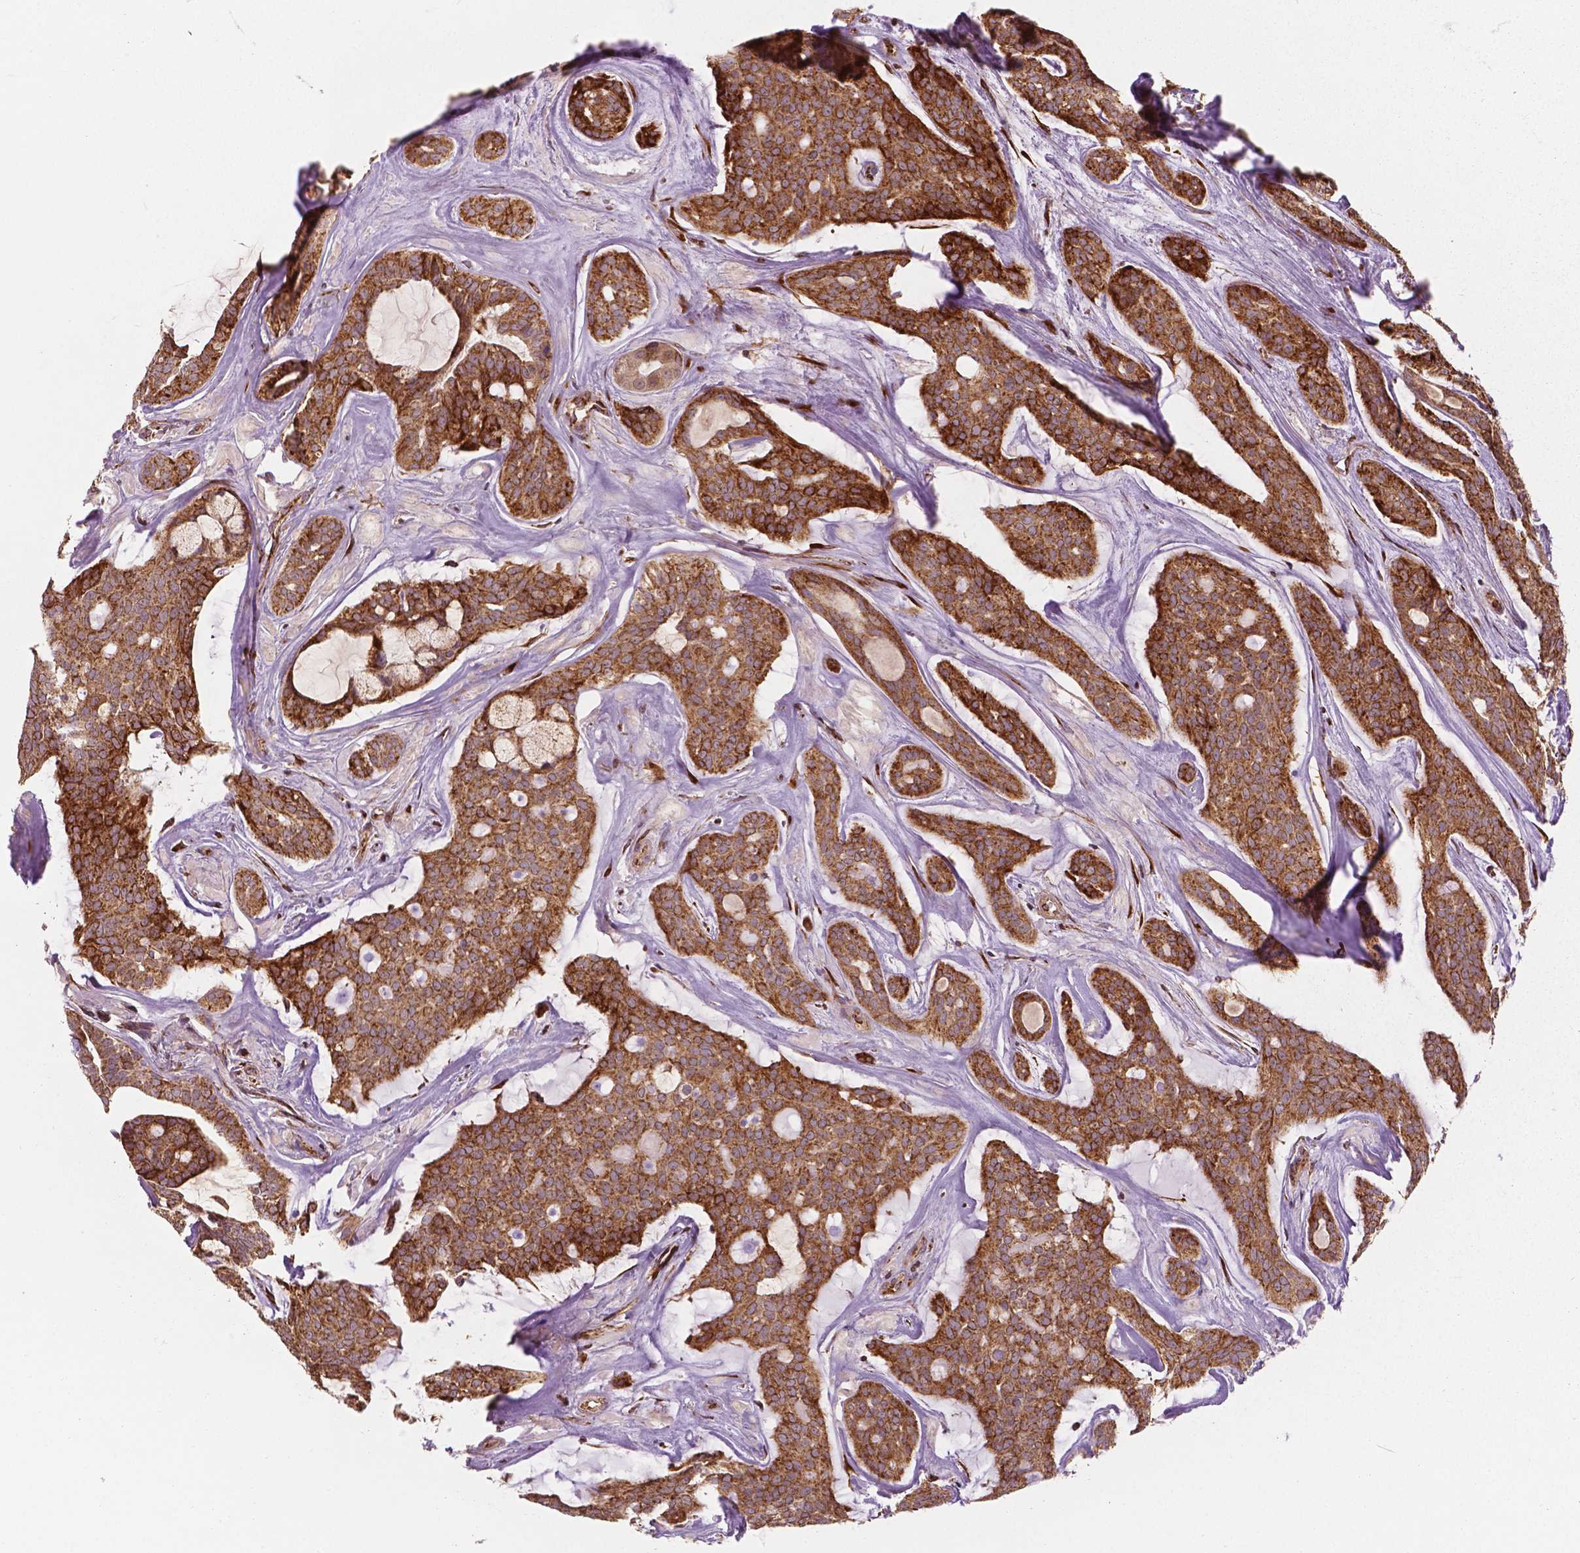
{"staining": {"intensity": "moderate", "quantity": ">75%", "location": "cytoplasmic/membranous"}, "tissue": "head and neck cancer", "cell_type": "Tumor cells", "image_type": "cancer", "snomed": [{"axis": "morphology", "description": "Adenocarcinoma, NOS"}, {"axis": "topography", "description": "Head-Neck"}], "caption": "Head and neck cancer stained for a protein displays moderate cytoplasmic/membranous positivity in tumor cells.", "gene": "PGAM5", "patient": {"sex": "male", "age": 66}}